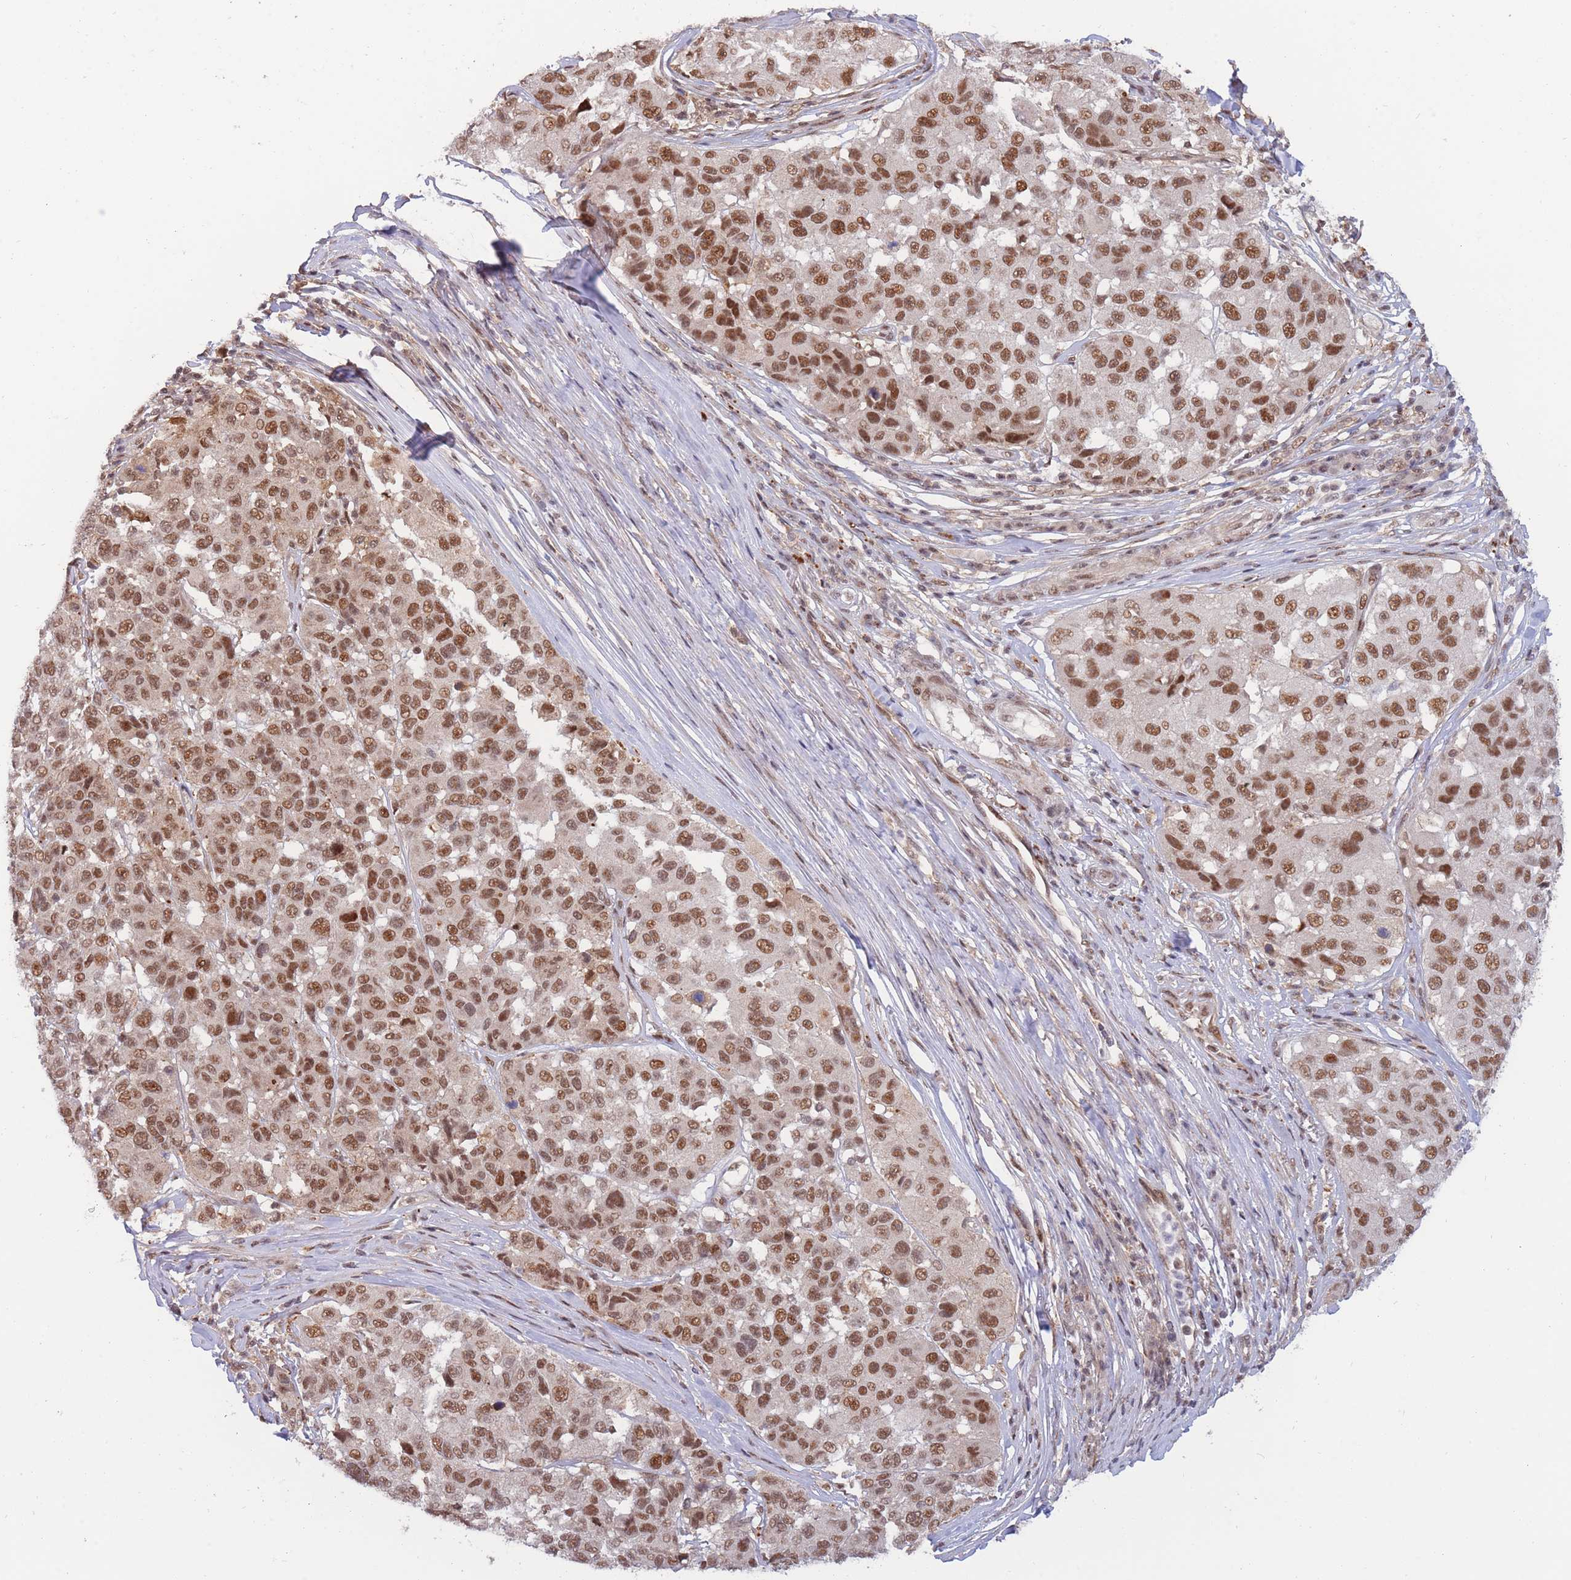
{"staining": {"intensity": "strong", "quantity": ">75%", "location": "nuclear"}, "tissue": "melanoma", "cell_type": "Tumor cells", "image_type": "cancer", "snomed": [{"axis": "morphology", "description": "Malignant melanoma, NOS"}, {"axis": "topography", "description": "Skin"}], "caption": "The micrograph exhibits immunohistochemical staining of malignant melanoma. There is strong nuclear positivity is identified in approximately >75% of tumor cells.", "gene": "BOD1L1", "patient": {"sex": "female", "age": 66}}